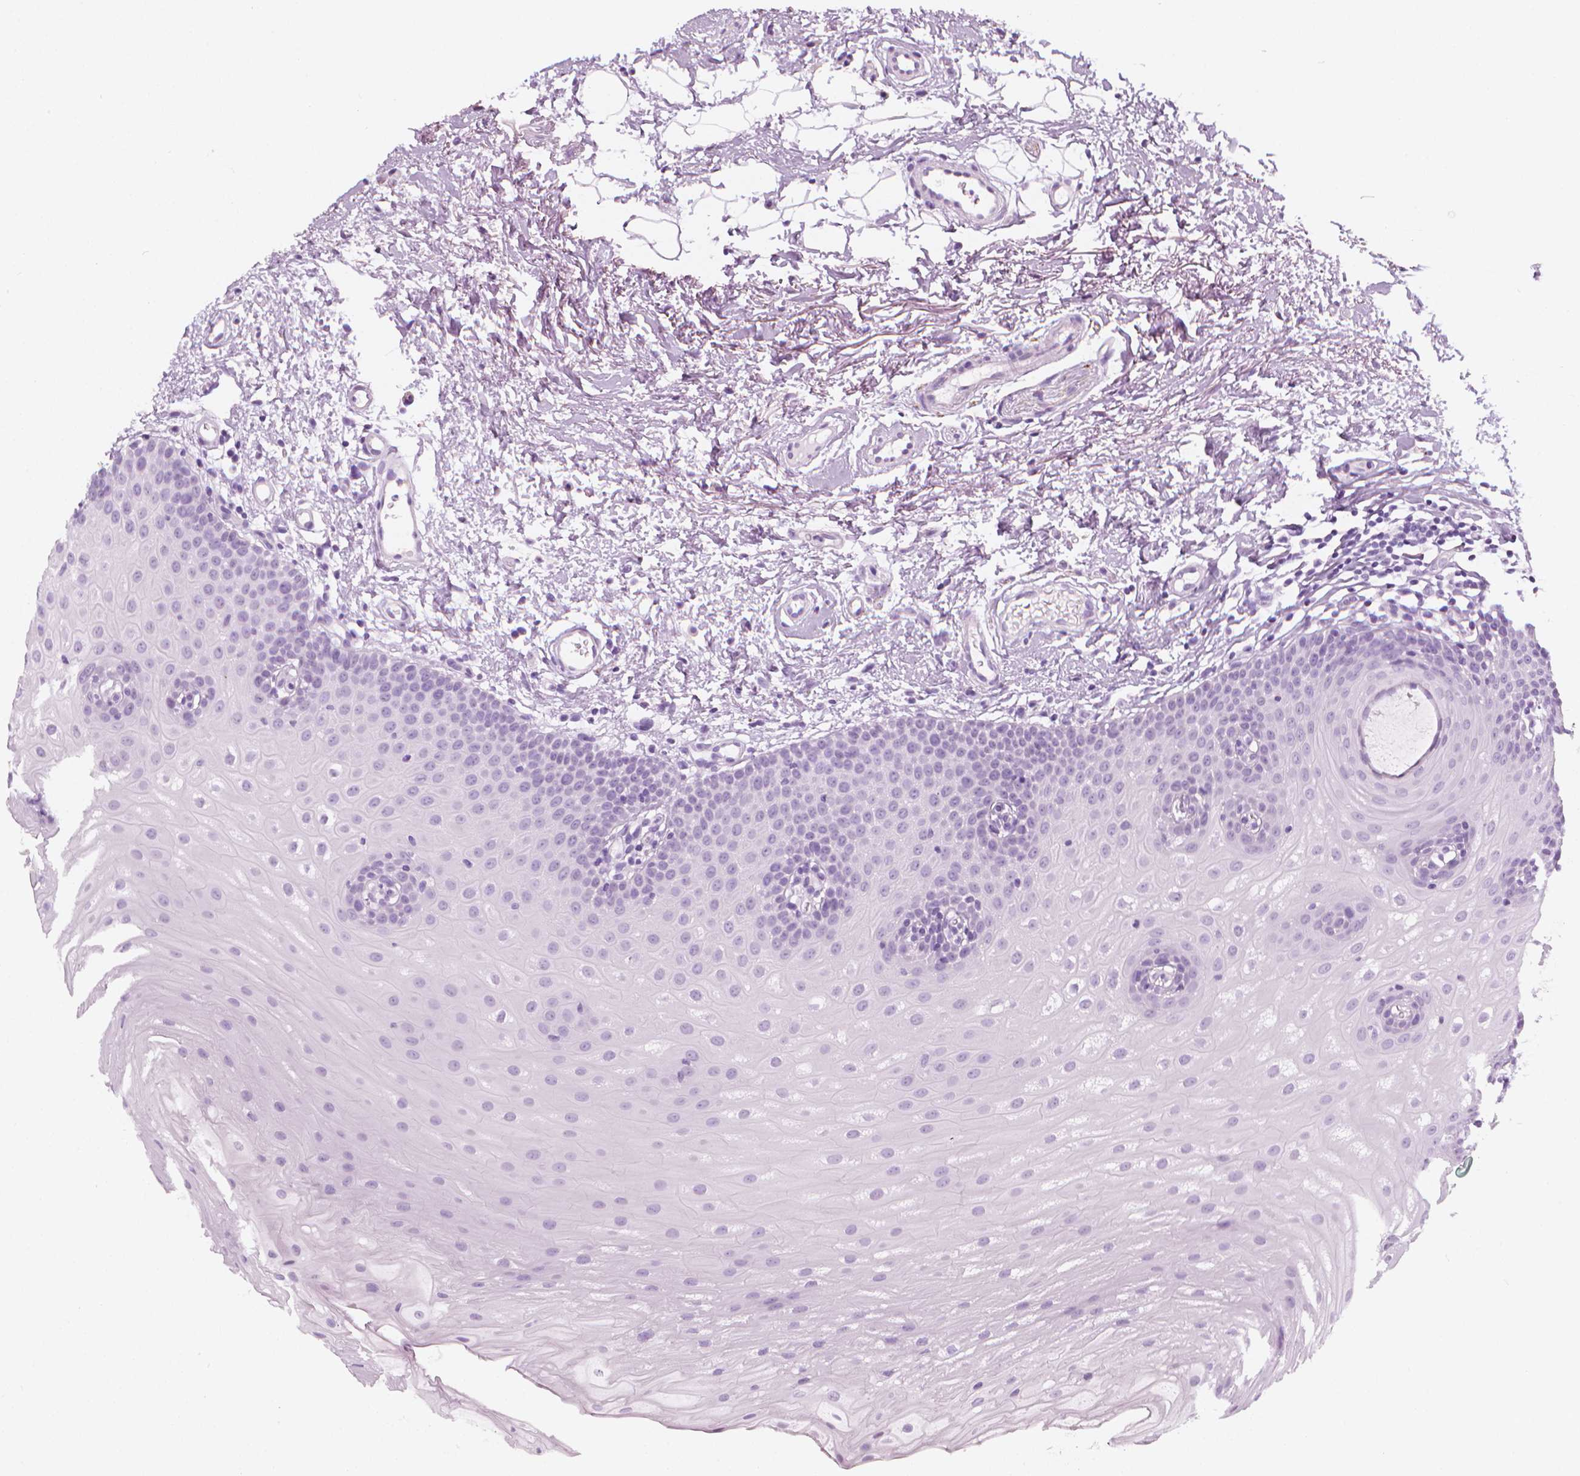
{"staining": {"intensity": "negative", "quantity": "none", "location": "none"}, "tissue": "oral mucosa", "cell_type": "Squamous epithelial cells", "image_type": "normal", "snomed": [{"axis": "morphology", "description": "Normal tissue, NOS"}, {"axis": "morphology", "description": "Adenocarcinoma, NOS"}, {"axis": "topography", "description": "Oral tissue"}, {"axis": "topography", "description": "Head-Neck"}], "caption": "Immunohistochemical staining of benign oral mucosa reveals no significant staining in squamous epithelial cells. Brightfield microscopy of IHC stained with DAB (3,3'-diaminobenzidine) (brown) and hematoxylin (blue), captured at high magnification.", "gene": "SCG3", "patient": {"sex": "female", "age": 57}}